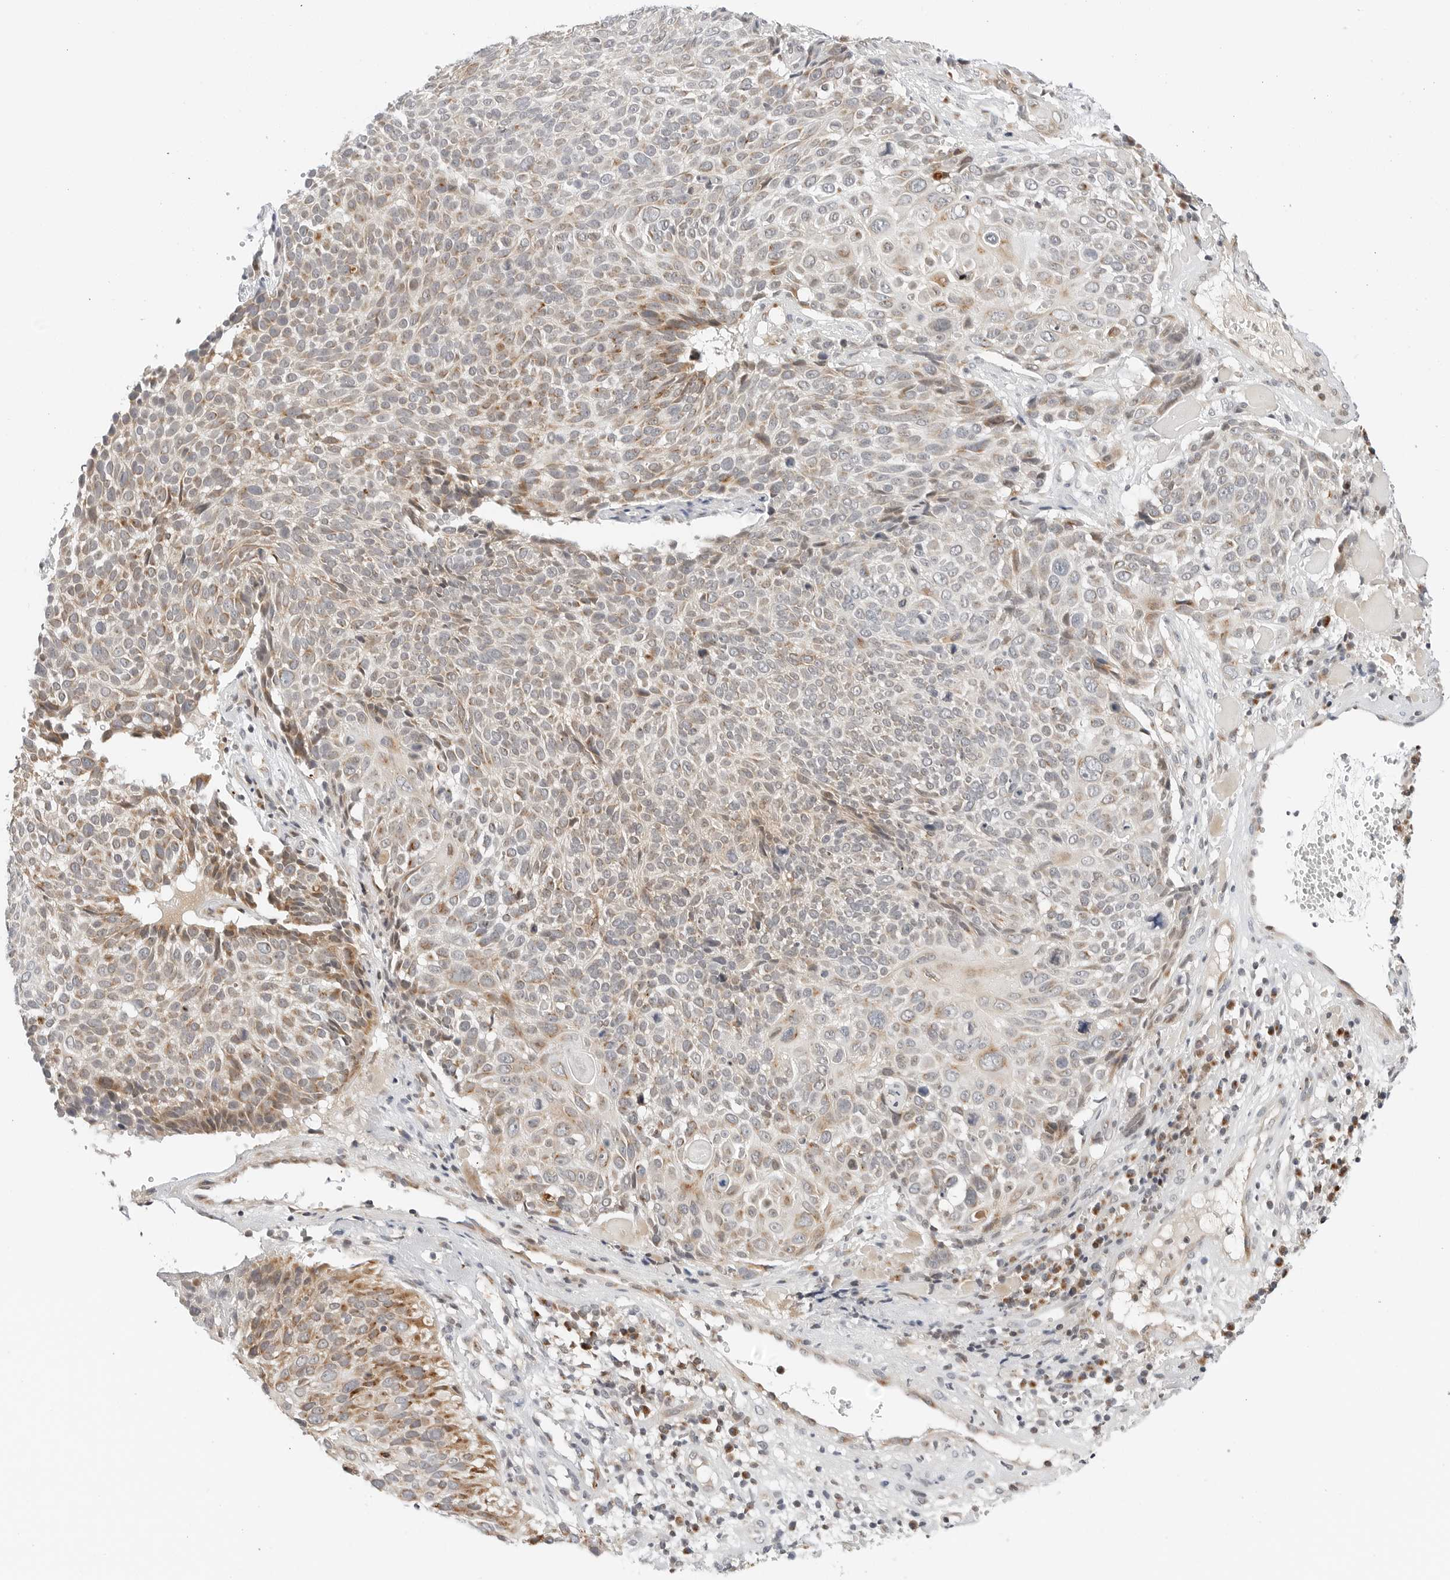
{"staining": {"intensity": "moderate", "quantity": ">75%", "location": "cytoplasmic/membranous"}, "tissue": "cervical cancer", "cell_type": "Tumor cells", "image_type": "cancer", "snomed": [{"axis": "morphology", "description": "Squamous cell carcinoma, NOS"}, {"axis": "topography", "description": "Cervix"}], "caption": "An immunohistochemistry photomicrograph of neoplastic tissue is shown. Protein staining in brown labels moderate cytoplasmic/membranous positivity in cervical squamous cell carcinoma within tumor cells.", "gene": "DYRK4", "patient": {"sex": "female", "age": 74}}